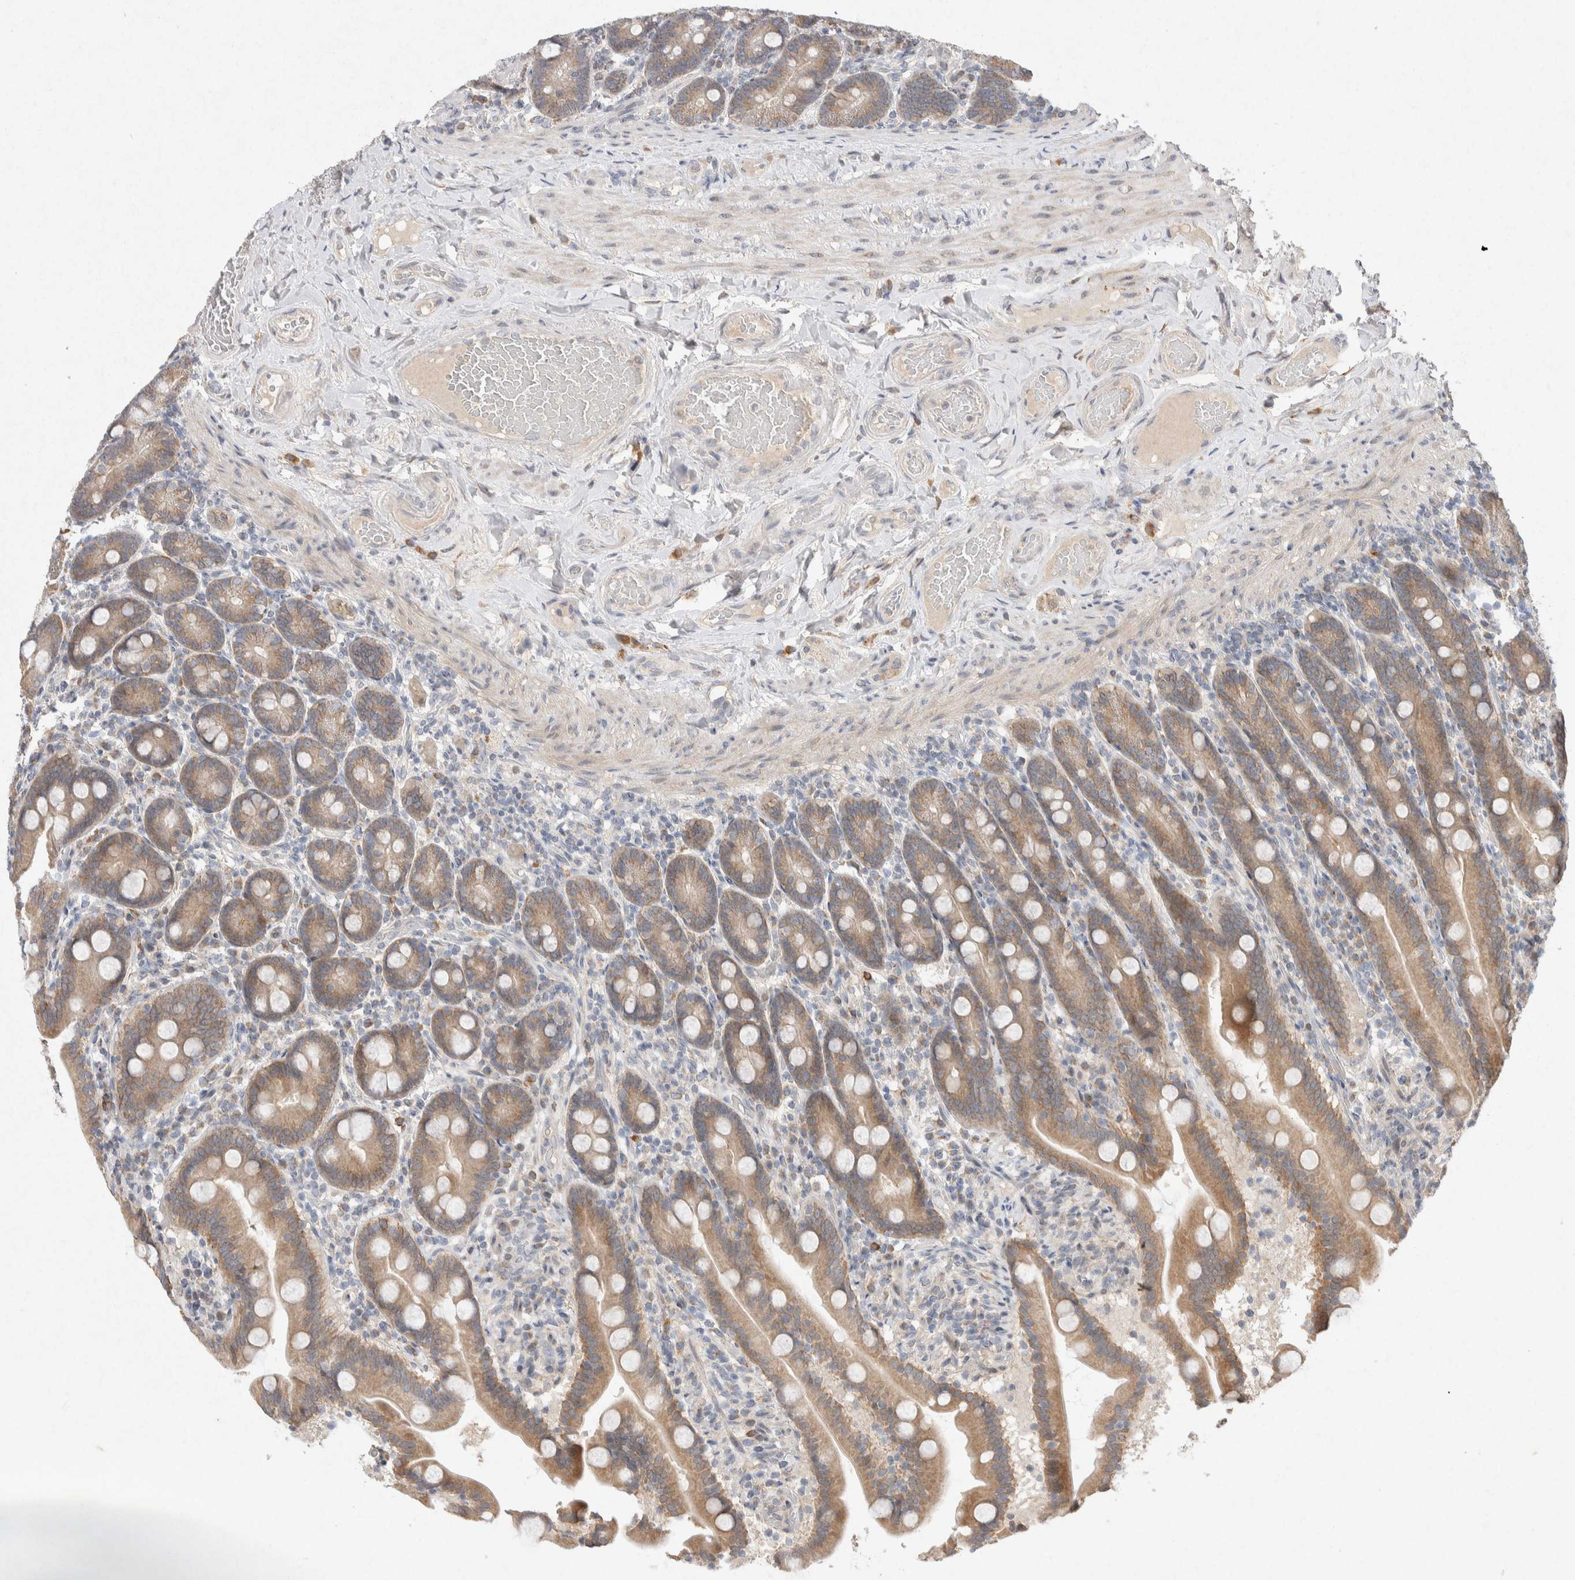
{"staining": {"intensity": "moderate", "quantity": ">75%", "location": "cytoplasmic/membranous"}, "tissue": "duodenum", "cell_type": "Glandular cells", "image_type": "normal", "snomed": [{"axis": "morphology", "description": "Normal tissue, NOS"}, {"axis": "topography", "description": "Duodenum"}], "caption": "Moderate cytoplasmic/membranous positivity is seen in approximately >75% of glandular cells in normal duodenum.", "gene": "CMTM4", "patient": {"sex": "male", "age": 54}}